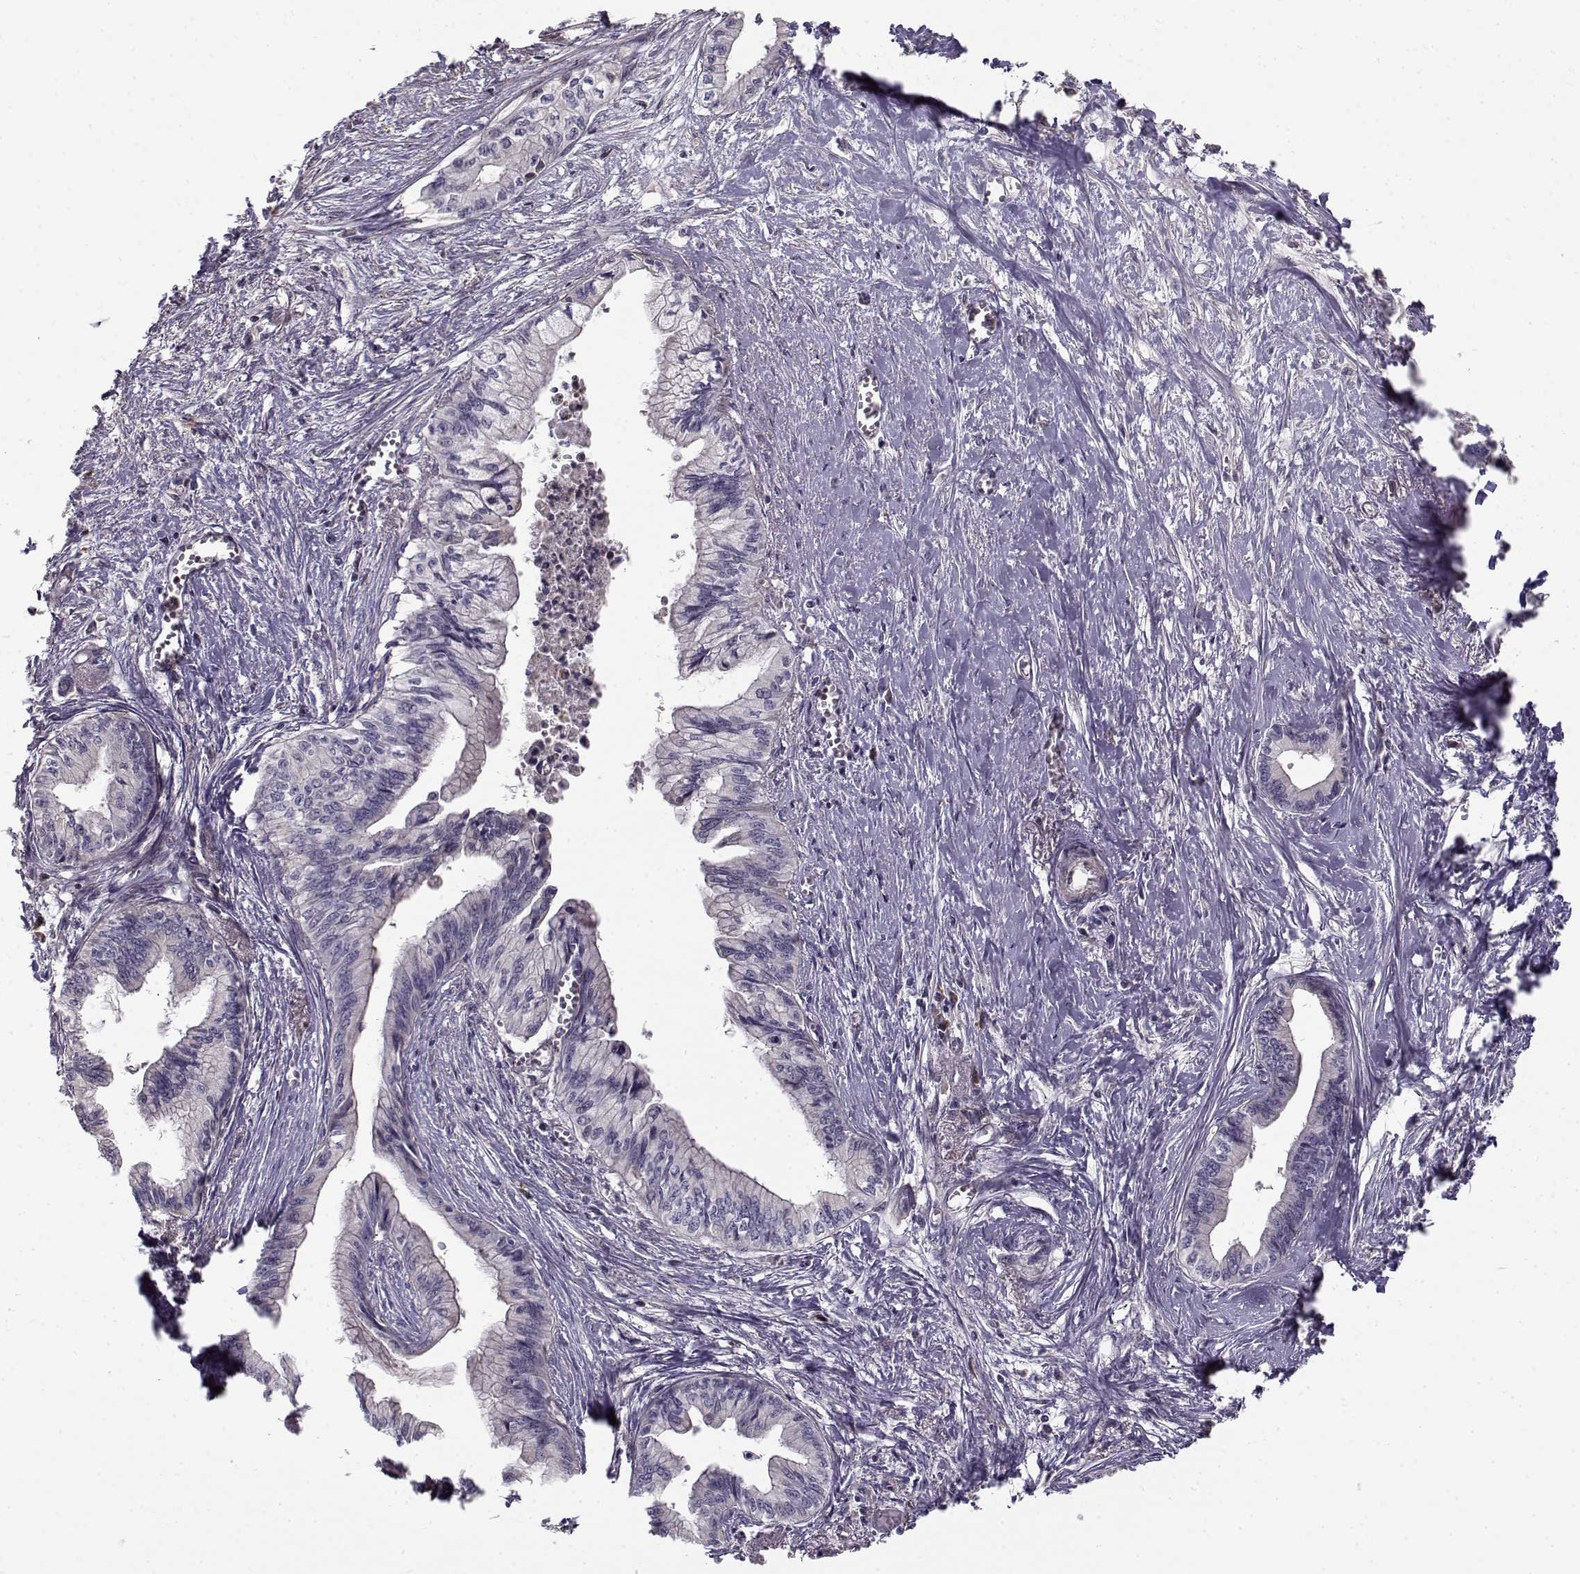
{"staining": {"intensity": "negative", "quantity": "none", "location": "none"}, "tissue": "pancreatic cancer", "cell_type": "Tumor cells", "image_type": "cancer", "snomed": [{"axis": "morphology", "description": "Adenocarcinoma, NOS"}, {"axis": "topography", "description": "Pancreas"}], "caption": "Human pancreatic cancer (adenocarcinoma) stained for a protein using IHC displays no expression in tumor cells.", "gene": "ENTPD8", "patient": {"sex": "female", "age": 61}}